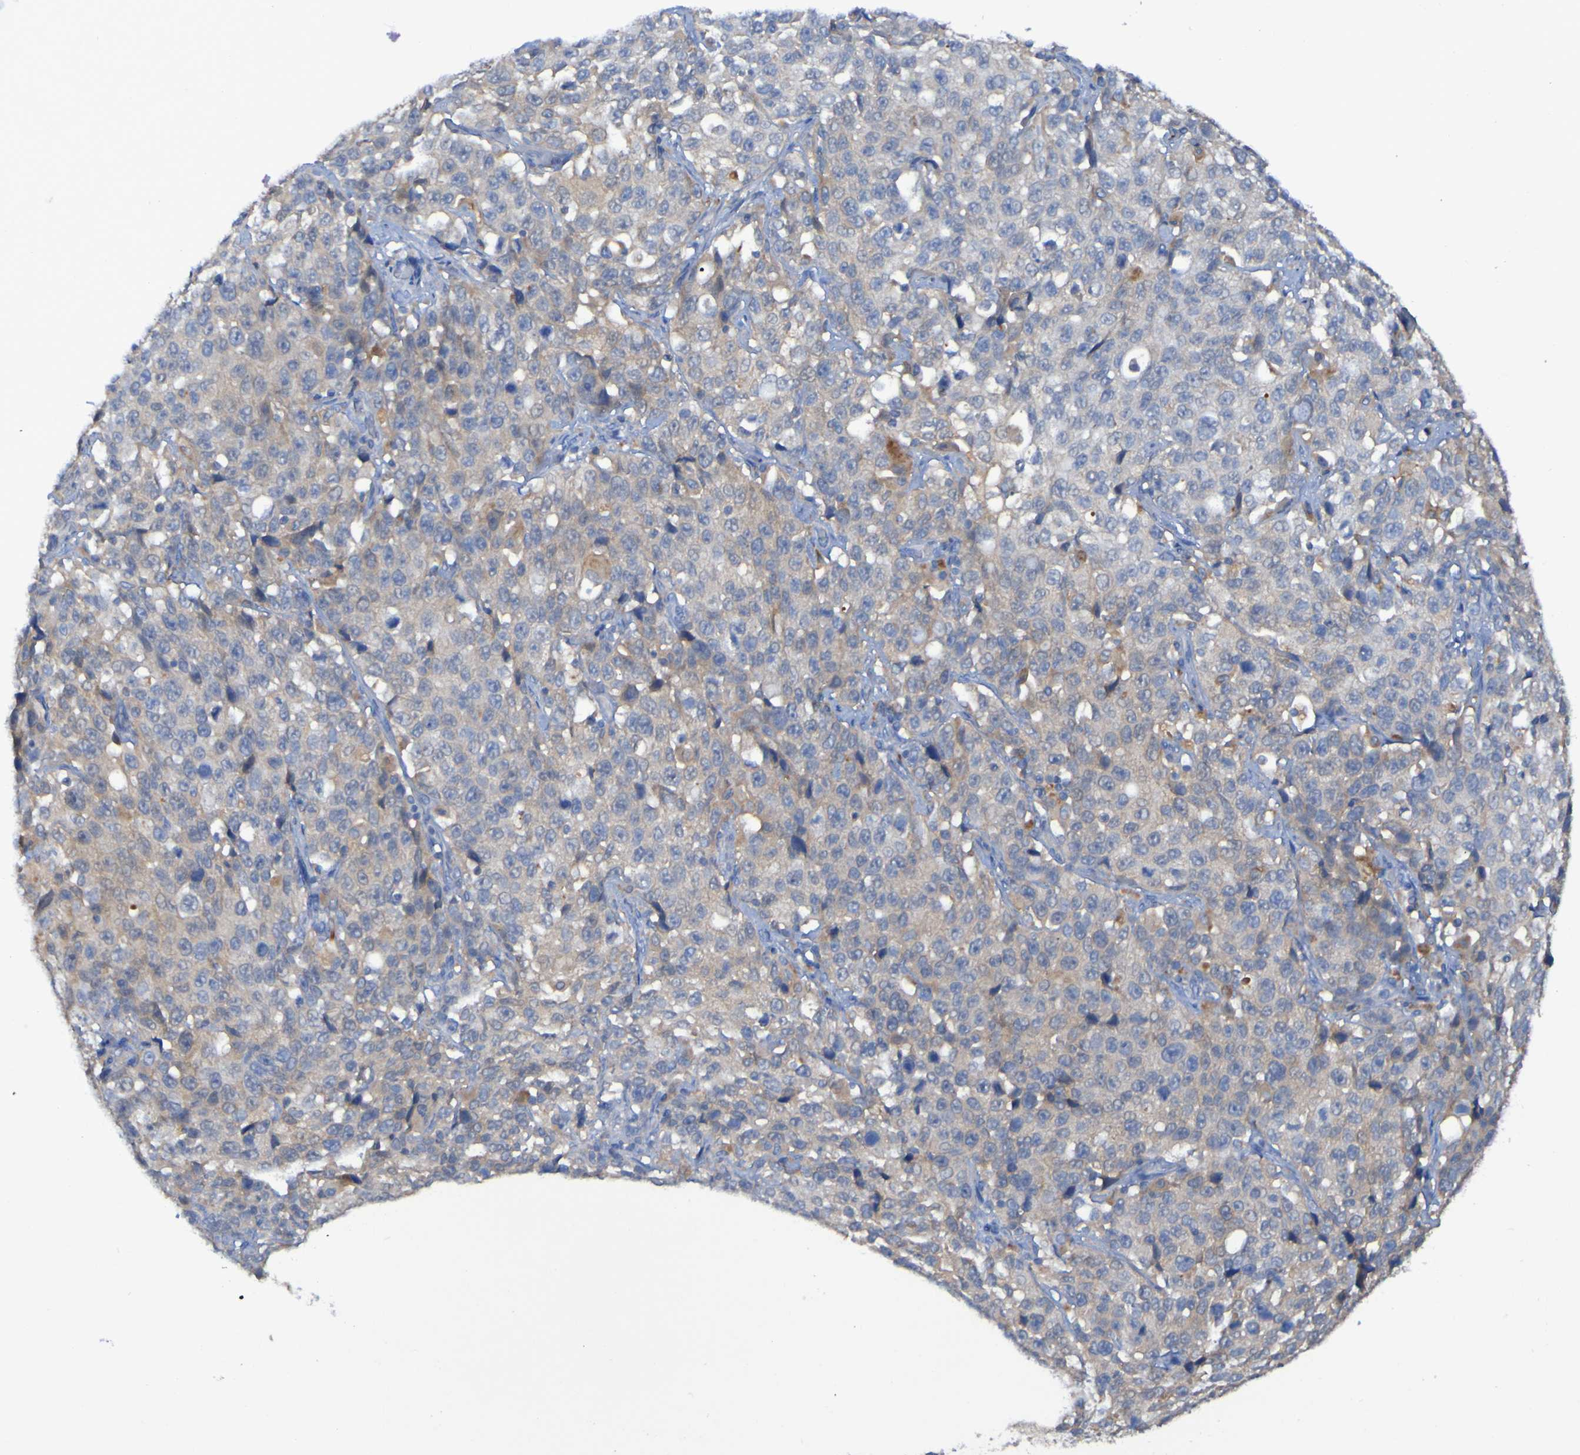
{"staining": {"intensity": "weak", "quantity": "25%-75%", "location": "cytoplasmic/membranous"}, "tissue": "stomach cancer", "cell_type": "Tumor cells", "image_type": "cancer", "snomed": [{"axis": "morphology", "description": "Normal tissue, NOS"}, {"axis": "morphology", "description": "Adenocarcinoma, NOS"}, {"axis": "topography", "description": "Stomach"}], "caption": "The photomicrograph reveals a brown stain indicating the presence of a protein in the cytoplasmic/membranous of tumor cells in stomach cancer.", "gene": "ARHGEF16", "patient": {"sex": "male", "age": 48}}